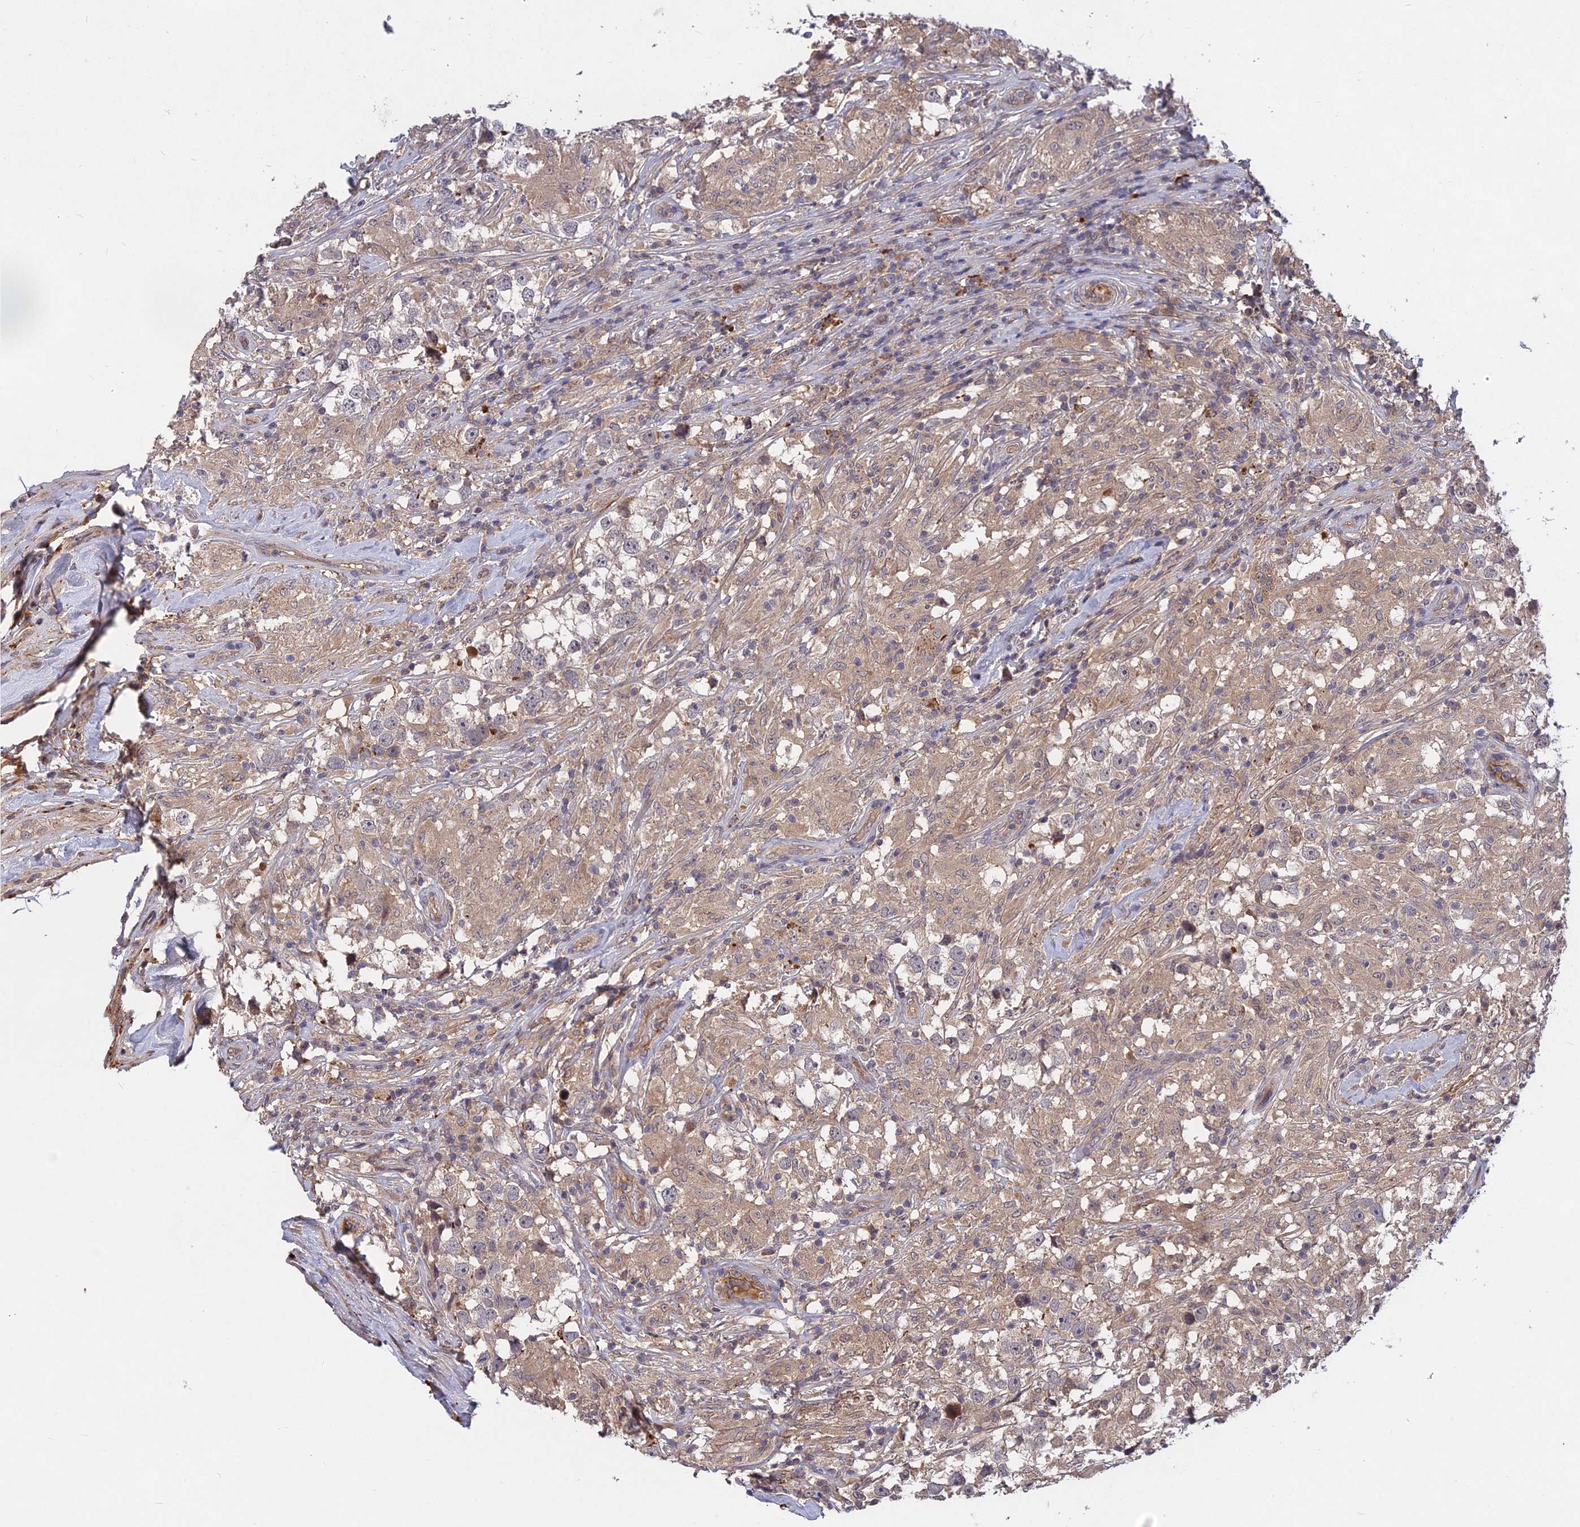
{"staining": {"intensity": "weak", "quantity": ">75%", "location": "cytoplasmic/membranous"}, "tissue": "testis cancer", "cell_type": "Tumor cells", "image_type": "cancer", "snomed": [{"axis": "morphology", "description": "Seminoma, NOS"}, {"axis": "topography", "description": "Testis"}], "caption": "Testis cancer stained with a protein marker displays weak staining in tumor cells.", "gene": "ADO", "patient": {"sex": "male", "age": 46}}